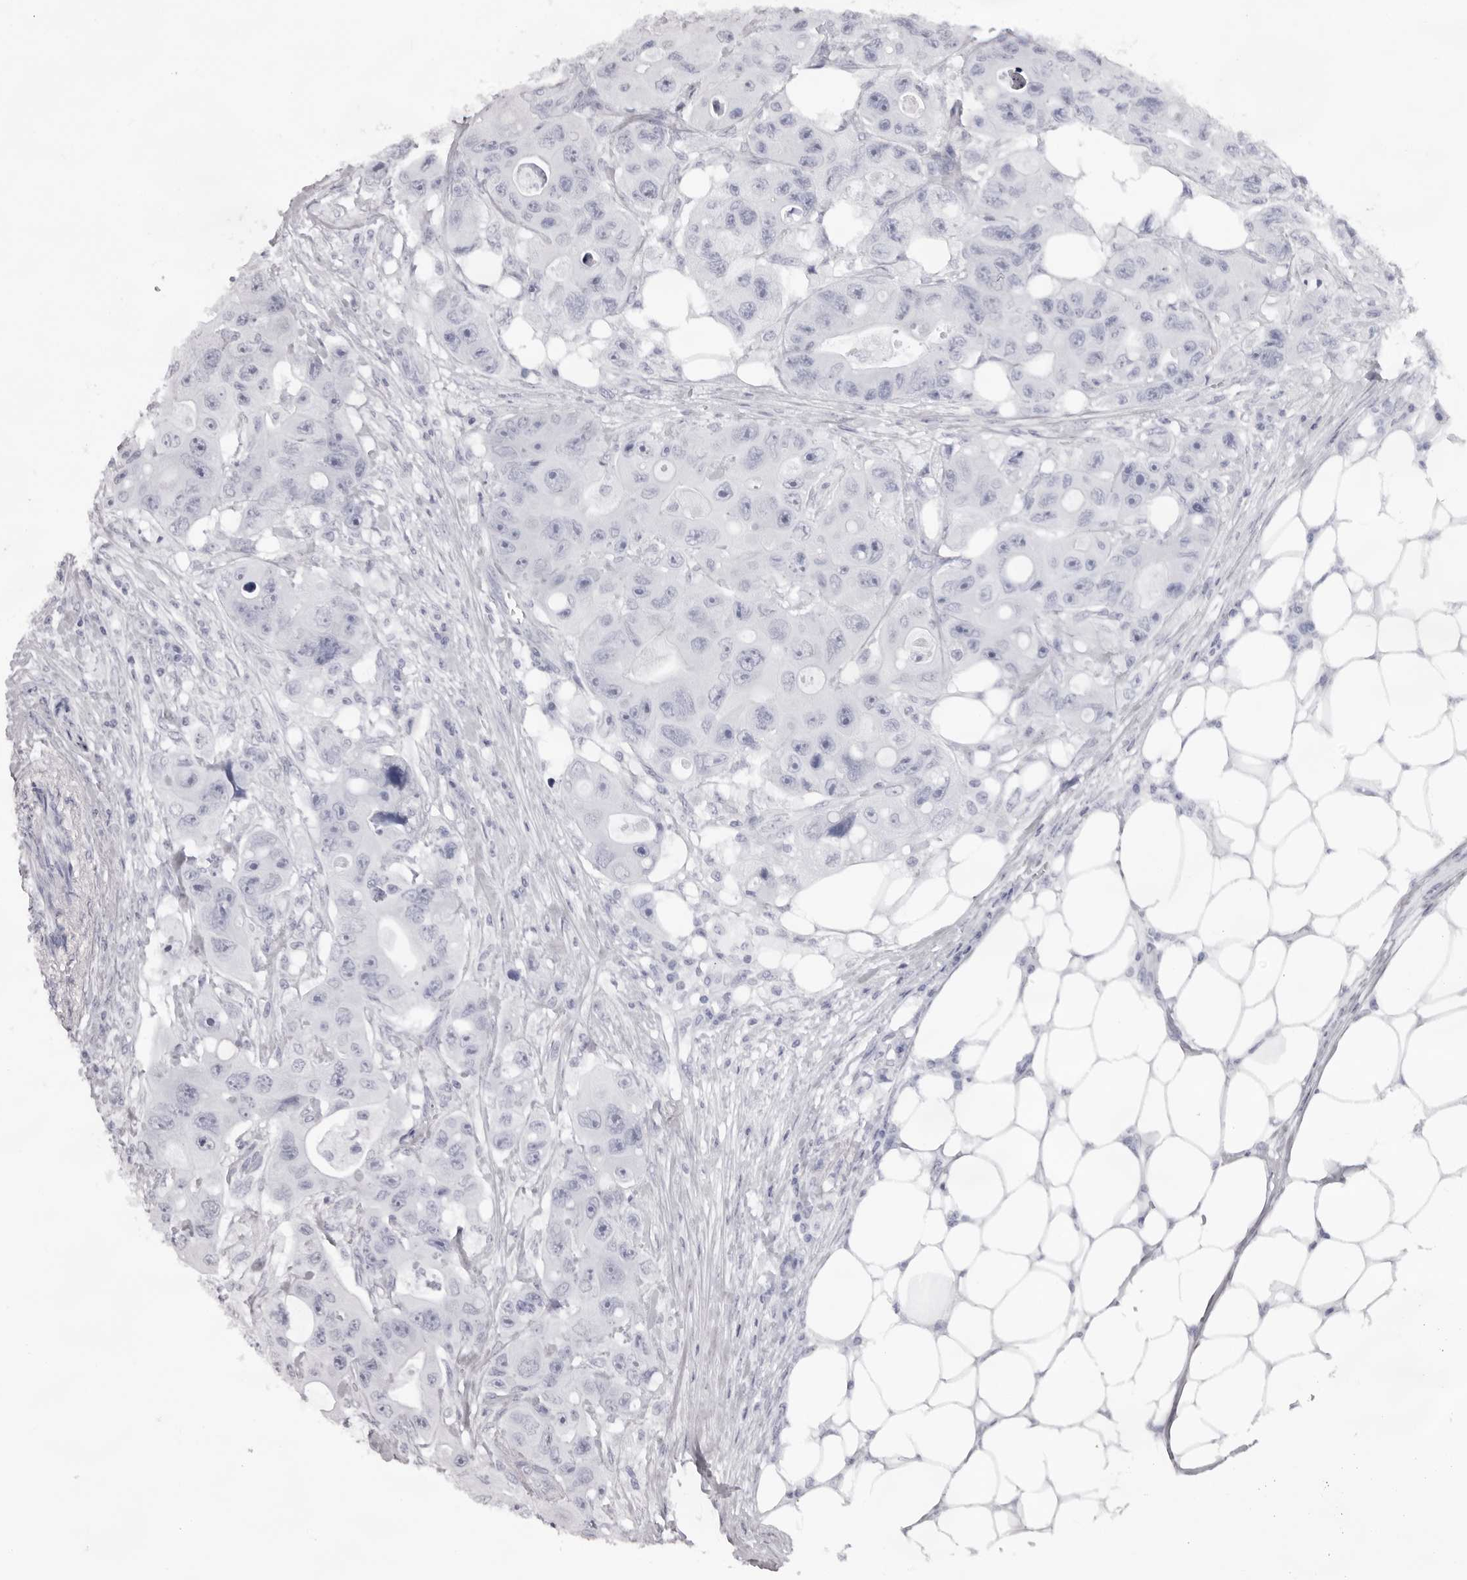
{"staining": {"intensity": "negative", "quantity": "none", "location": "none"}, "tissue": "colorectal cancer", "cell_type": "Tumor cells", "image_type": "cancer", "snomed": [{"axis": "morphology", "description": "Adenocarcinoma, NOS"}, {"axis": "topography", "description": "Colon"}], "caption": "An image of colorectal adenocarcinoma stained for a protein demonstrates no brown staining in tumor cells.", "gene": "NTM", "patient": {"sex": "female", "age": 46}}